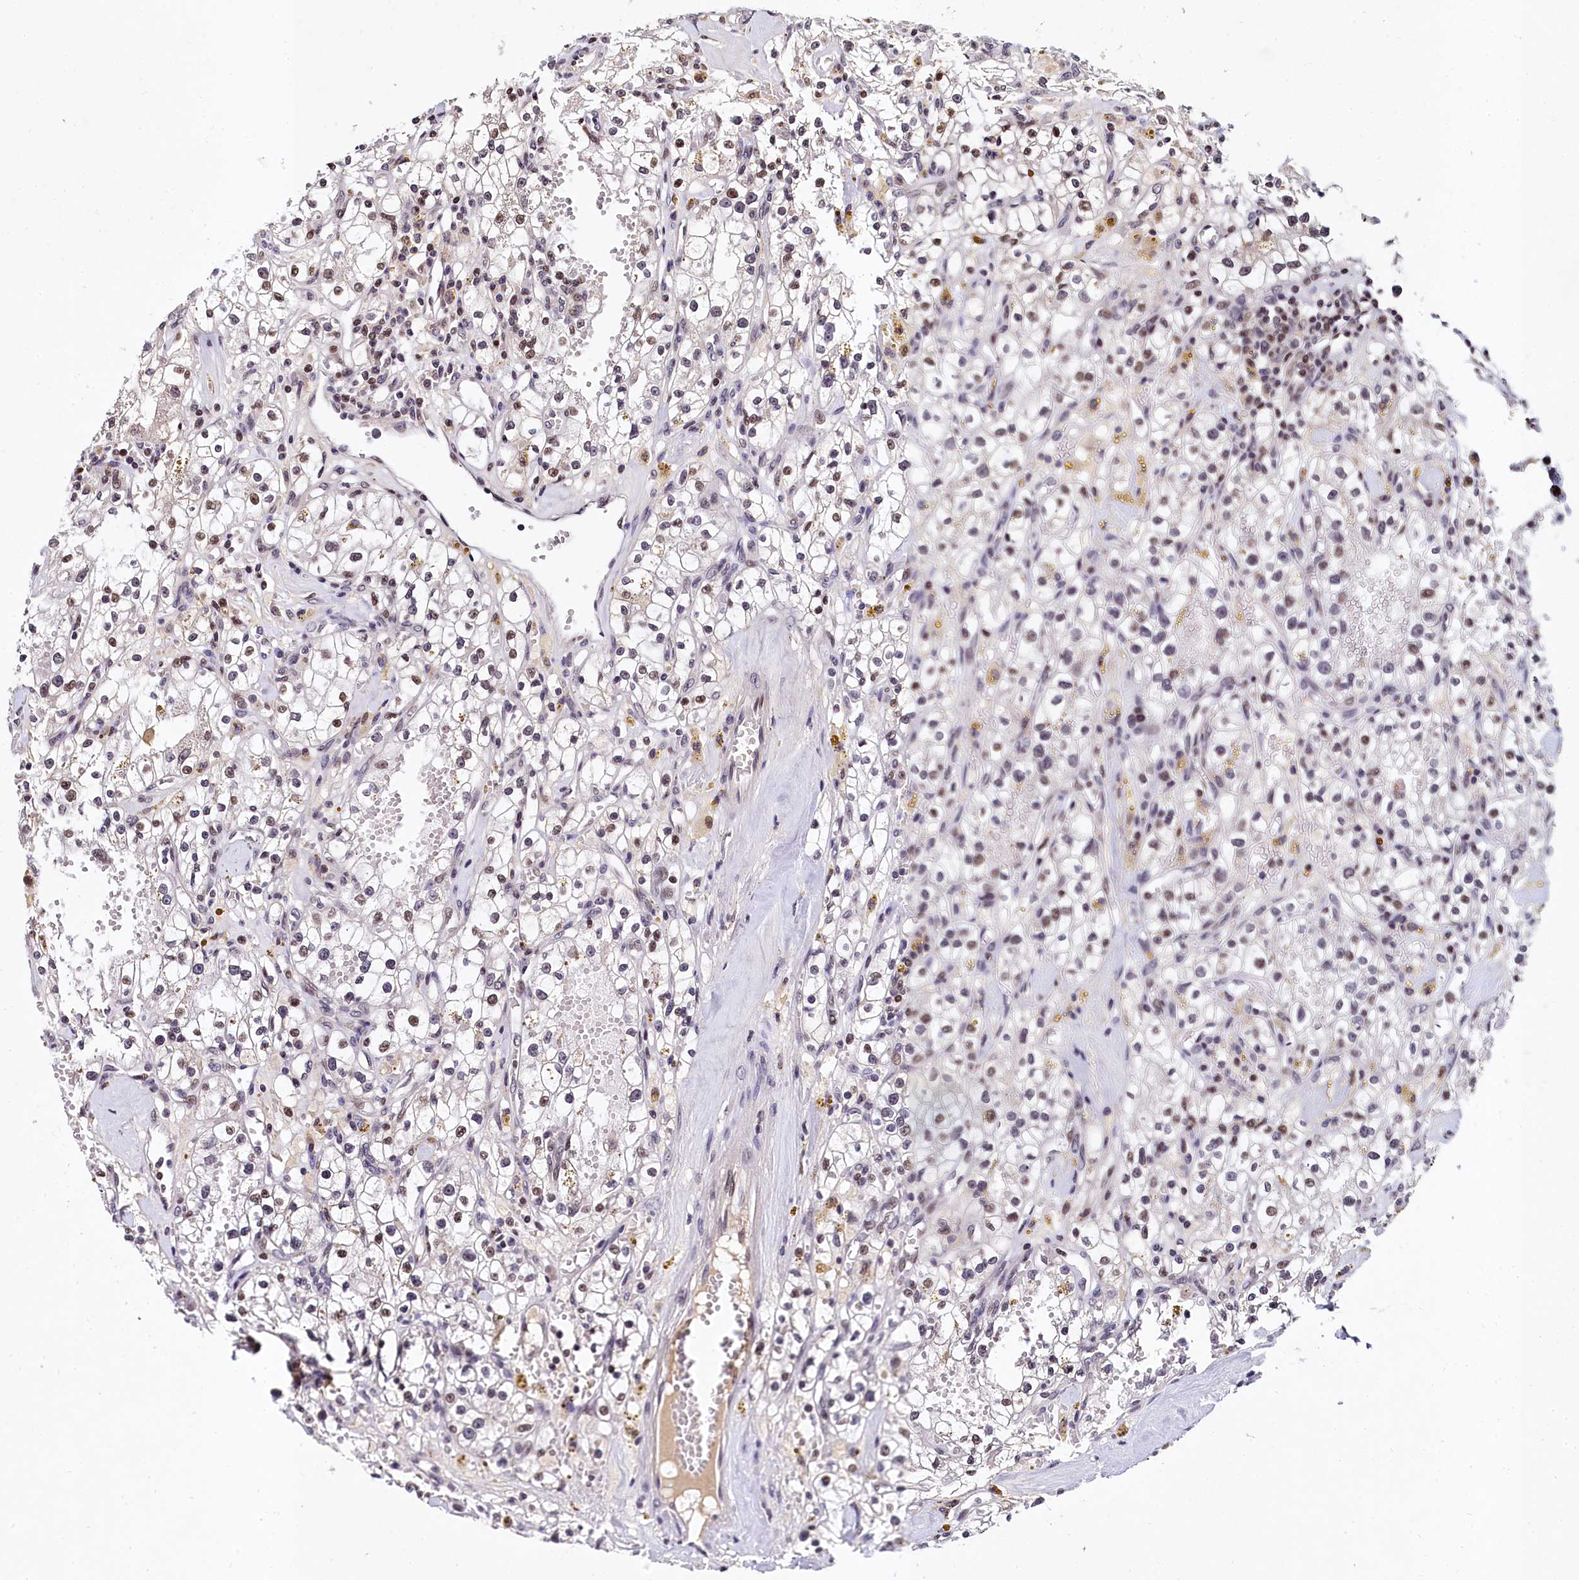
{"staining": {"intensity": "negative", "quantity": "none", "location": "none"}, "tissue": "renal cancer", "cell_type": "Tumor cells", "image_type": "cancer", "snomed": [{"axis": "morphology", "description": "Adenocarcinoma, NOS"}, {"axis": "topography", "description": "Kidney"}], "caption": "Immunohistochemistry micrograph of adenocarcinoma (renal) stained for a protein (brown), which displays no staining in tumor cells. The staining is performed using DAB (3,3'-diaminobenzidine) brown chromogen with nuclei counter-stained in using hematoxylin.", "gene": "FAM217B", "patient": {"sex": "male", "age": 56}}